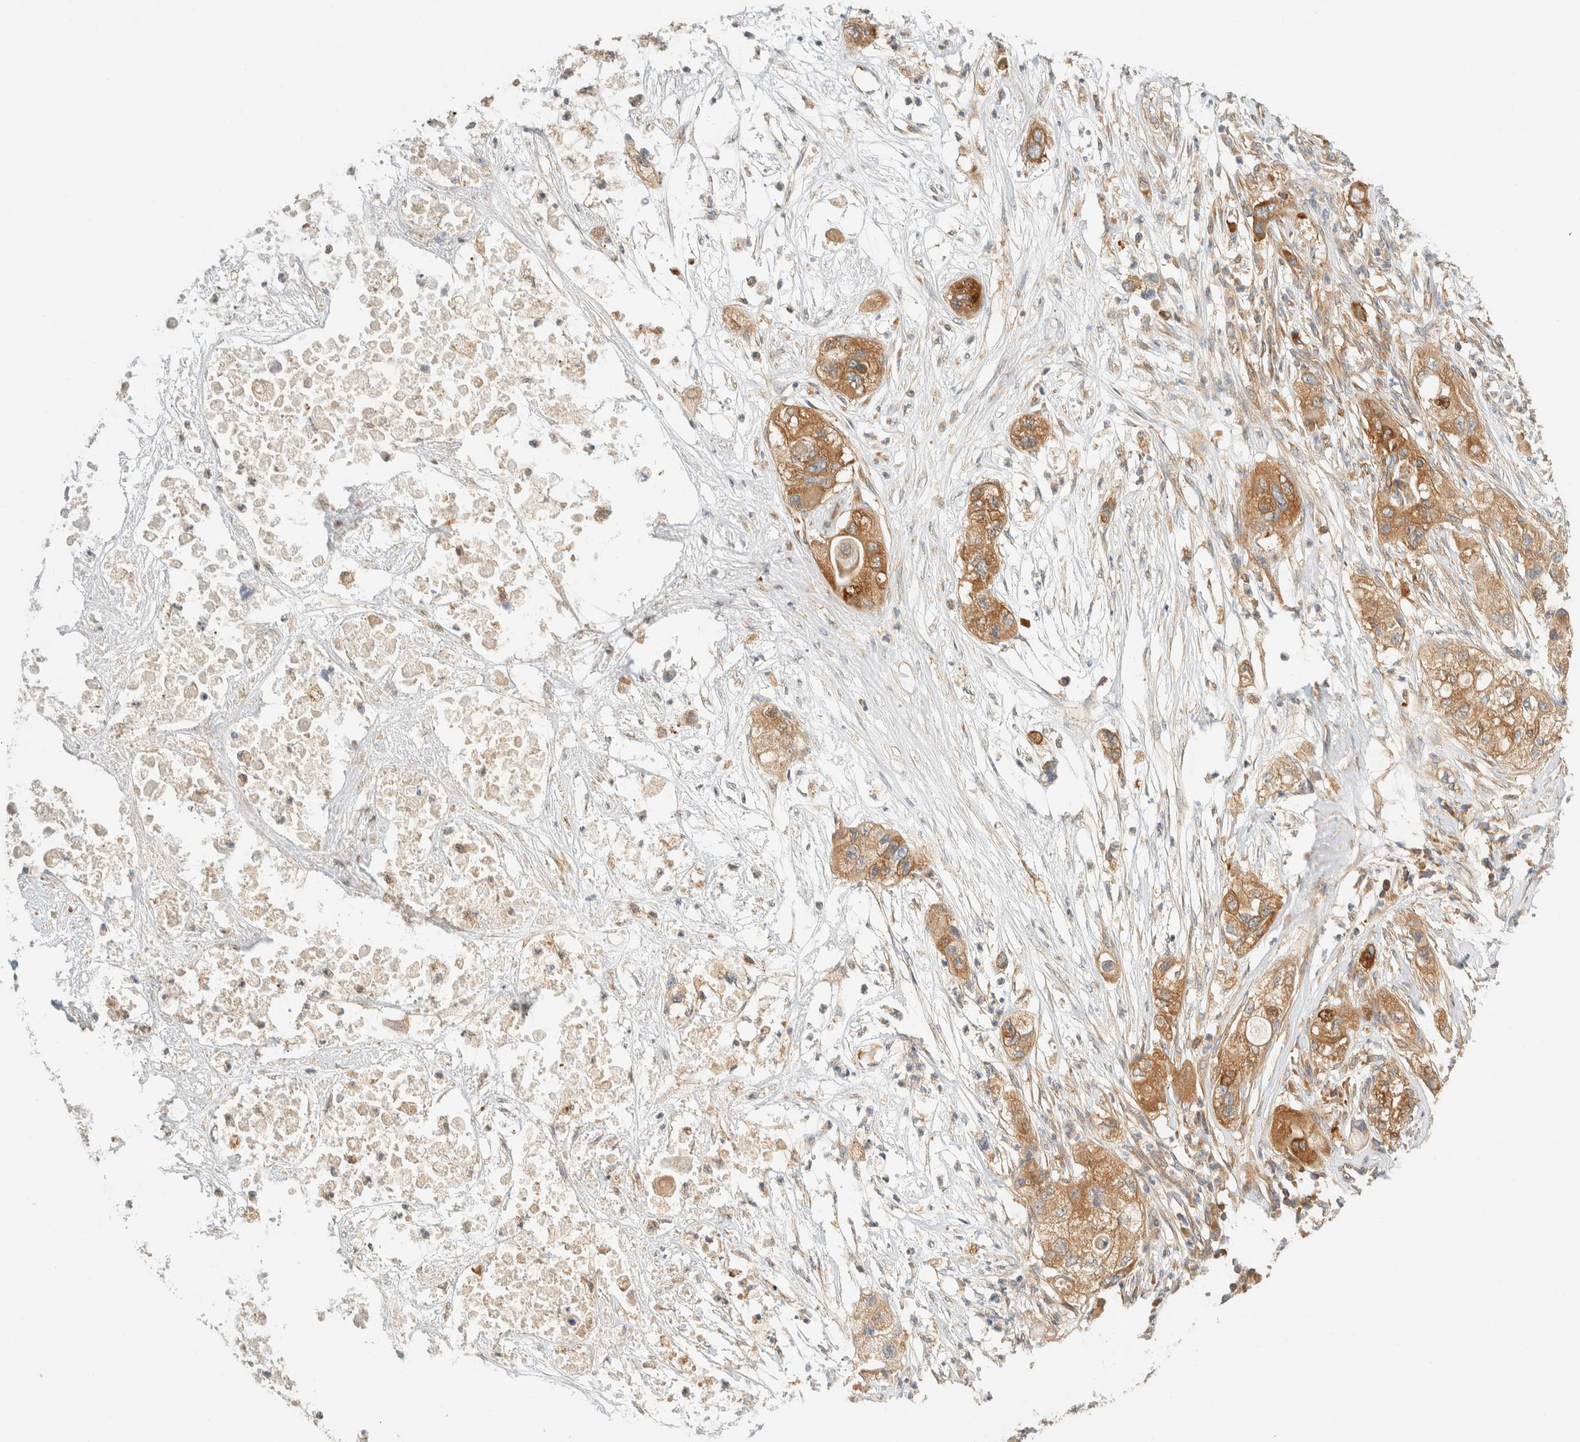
{"staining": {"intensity": "moderate", "quantity": ">75%", "location": "cytoplasmic/membranous"}, "tissue": "pancreatic cancer", "cell_type": "Tumor cells", "image_type": "cancer", "snomed": [{"axis": "morphology", "description": "Adenocarcinoma, NOS"}, {"axis": "topography", "description": "Pancreas"}], "caption": "Immunohistochemical staining of pancreatic cancer (adenocarcinoma) displays medium levels of moderate cytoplasmic/membranous positivity in approximately >75% of tumor cells. (DAB (3,3'-diaminobenzidine) IHC with brightfield microscopy, high magnification).", "gene": "ARFGEF1", "patient": {"sex": "female", "age": 78}}